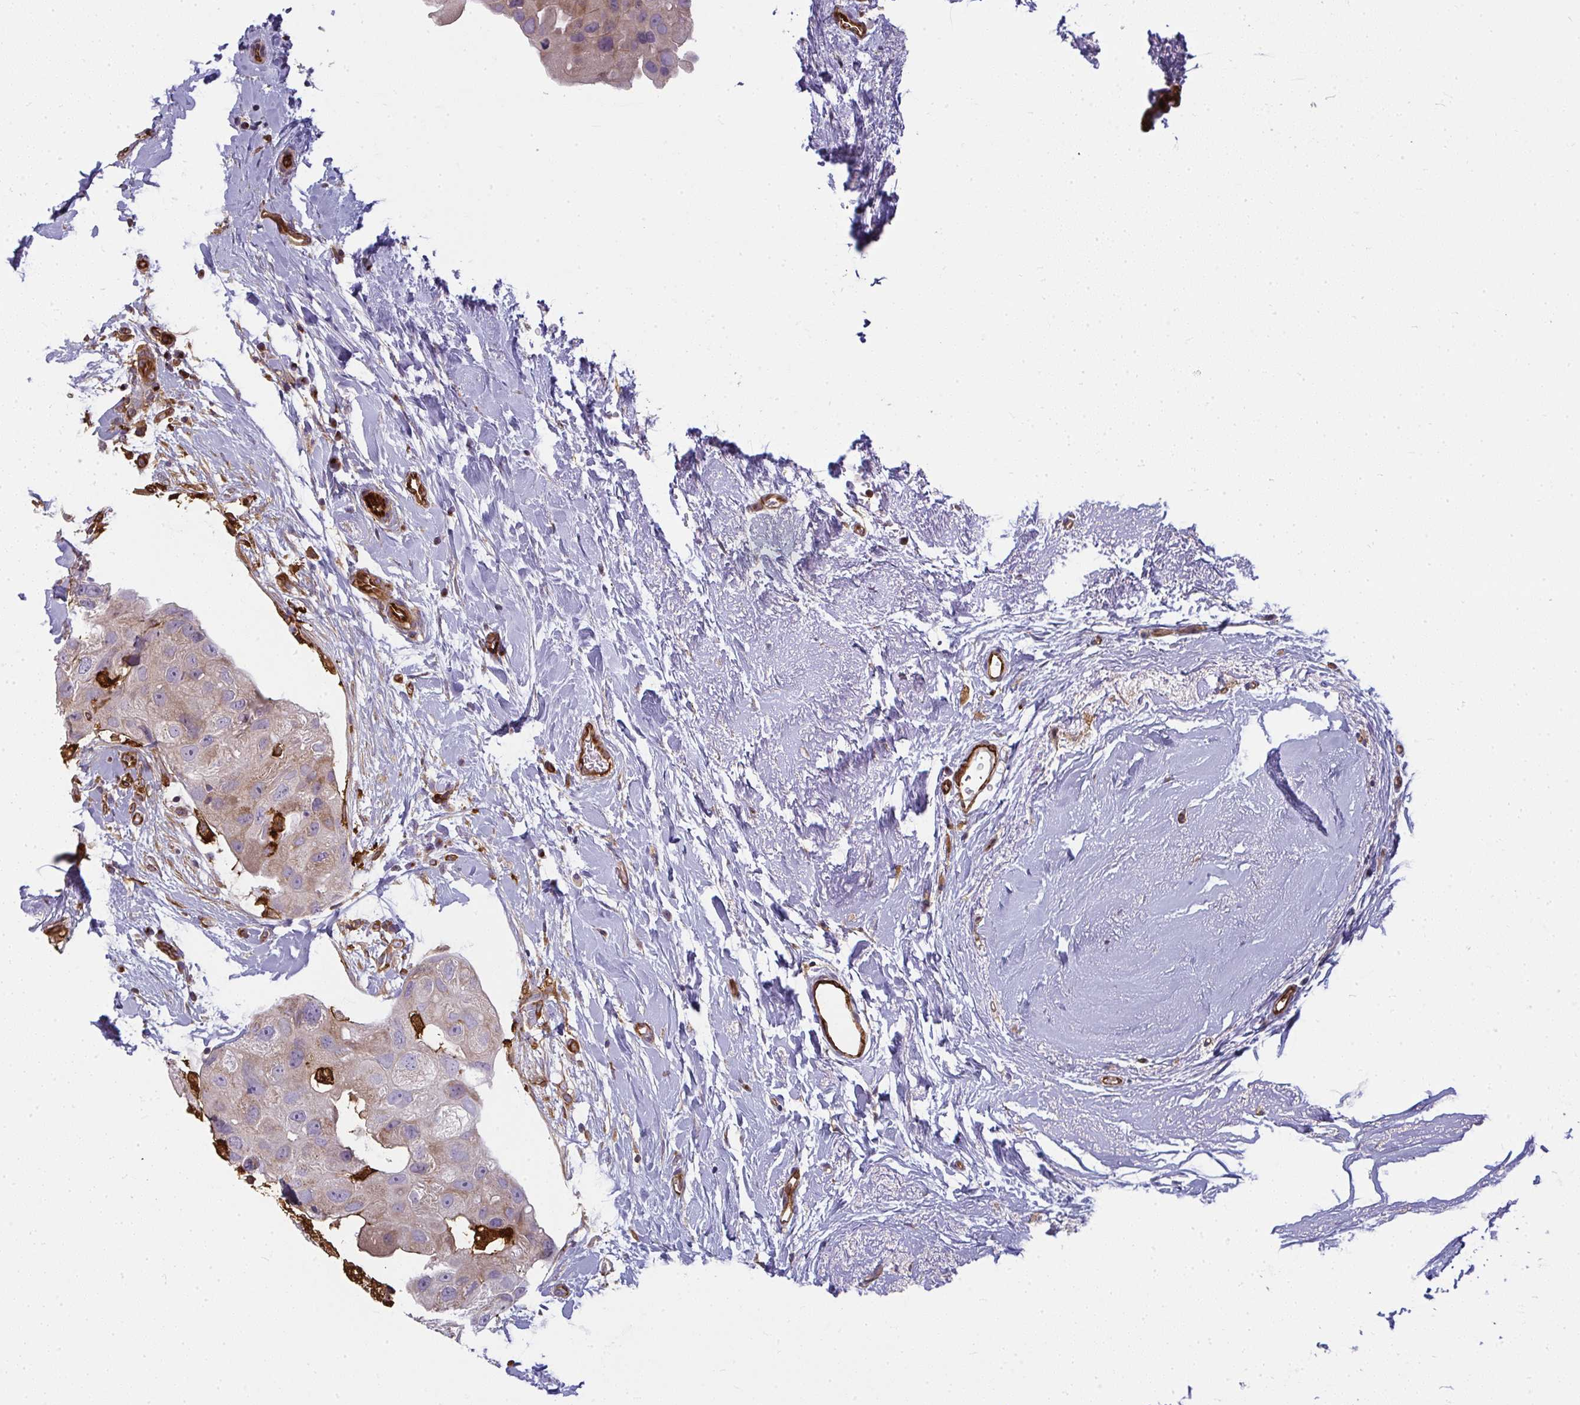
{"staining": {"intensity": "moderate", "quantity": "<25%", "location": "cytoplasmic/membranous"}, "tissue": "breast cancer", "cell_type": "Tumor cells", "image_type": "cancer", "snomed": [{"axis": "morphology", "description": "Duct carcinoma"}, {"axis": "topography", "description": "Breast"}], "caption": "Brown immunohistochemical staining in human invasive ductal carcinoma (breast) displays moderate cytoplasmic/membranous expression in about <25% of tumor cells.", "gene": "IFIT3", "patient": {"sex": "female", "age": 43}}